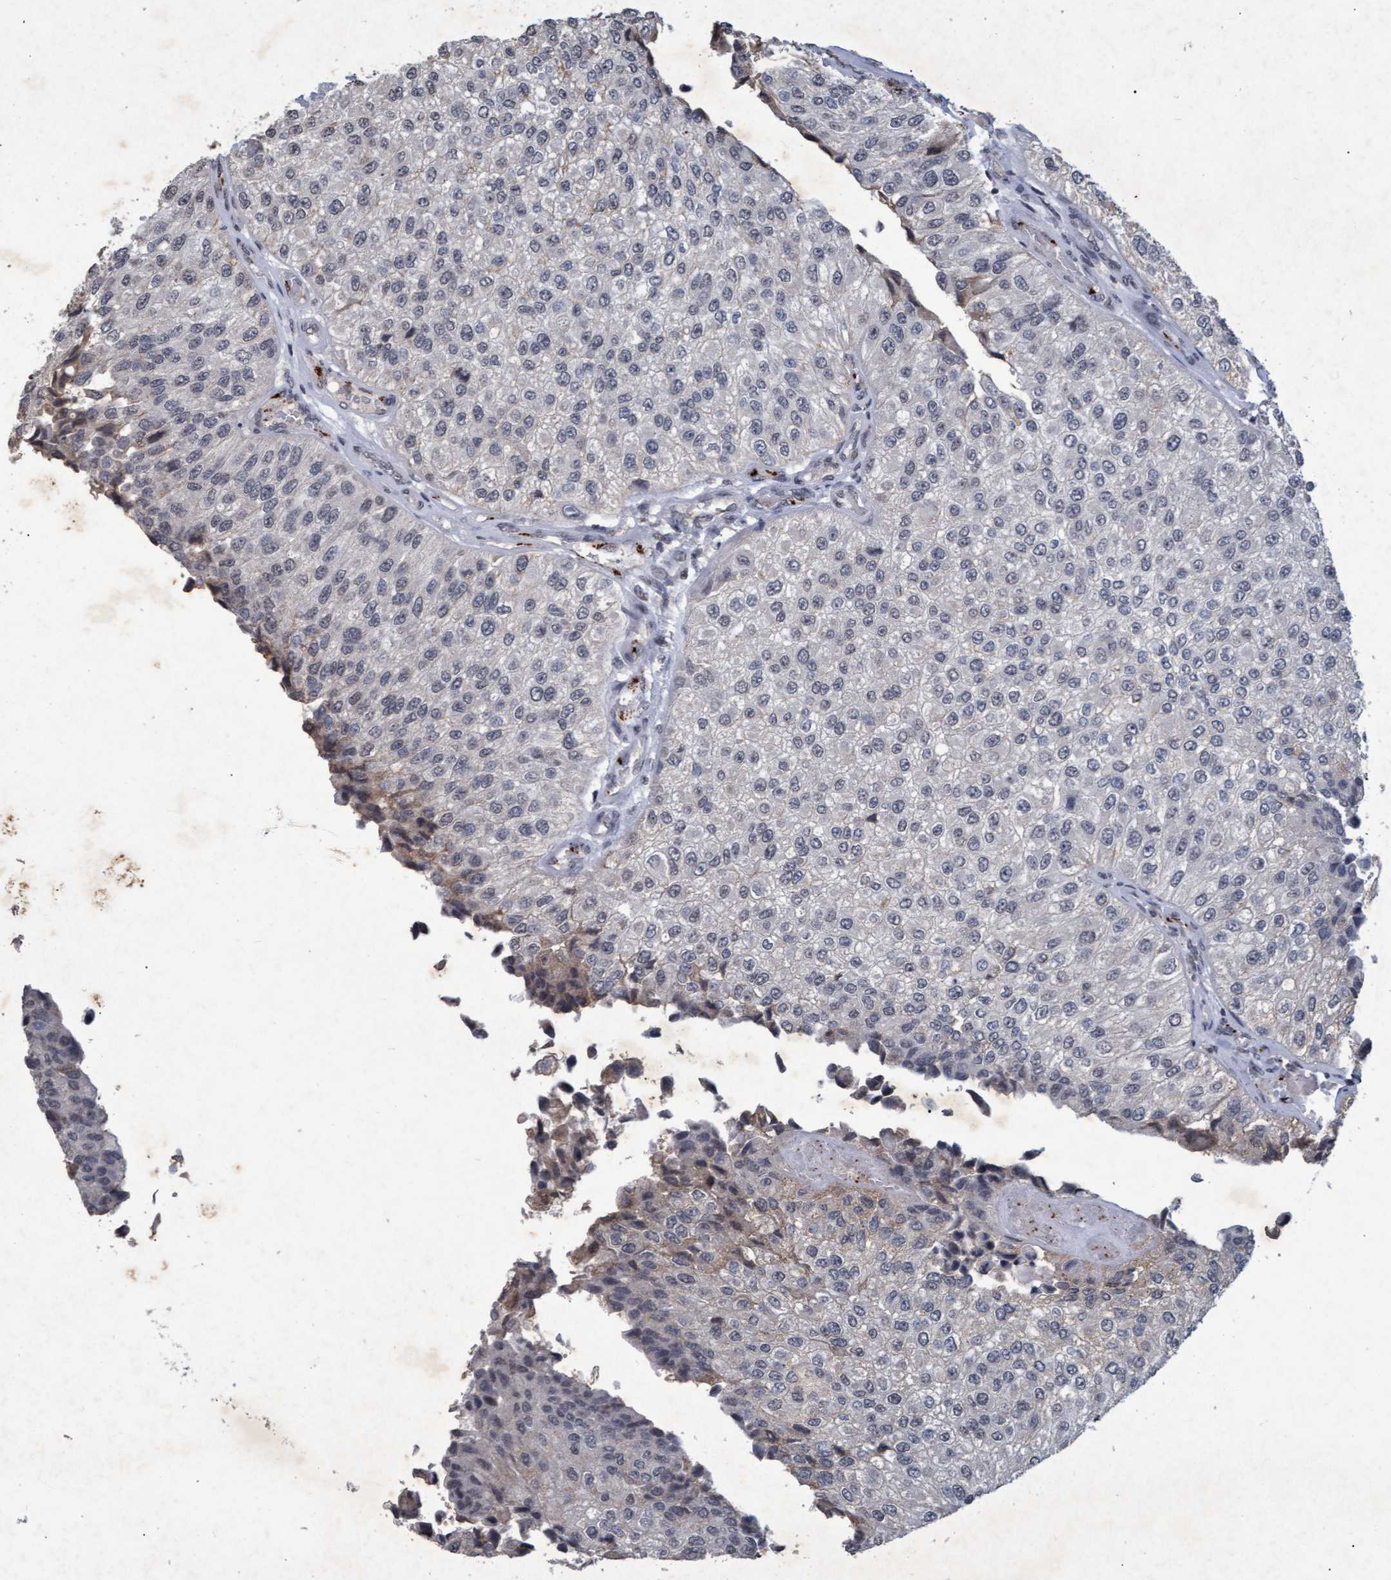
{"staining": {"intensity": "negative", "quantity": "none", "location": "none"}, "tissue": "urothelial cancer", "cell_type": "Tumor cells", "image_type": "cancer", "snomed": [{"axis": "morphology", "description": "Urothelial carcinoma, High grade"}, {"axis": "topography", "description": "Kidney"}, {"axis": "topography", "description": "Urinary bladder"}], "caption": "A high-resolution photomicrograph shows IHC staining of urothelial carcinoma (high-grade), which exhibits no significant positivity in tumor cells.", "gene": "GALC", "patient": {"sex": "male", "age": 77}}